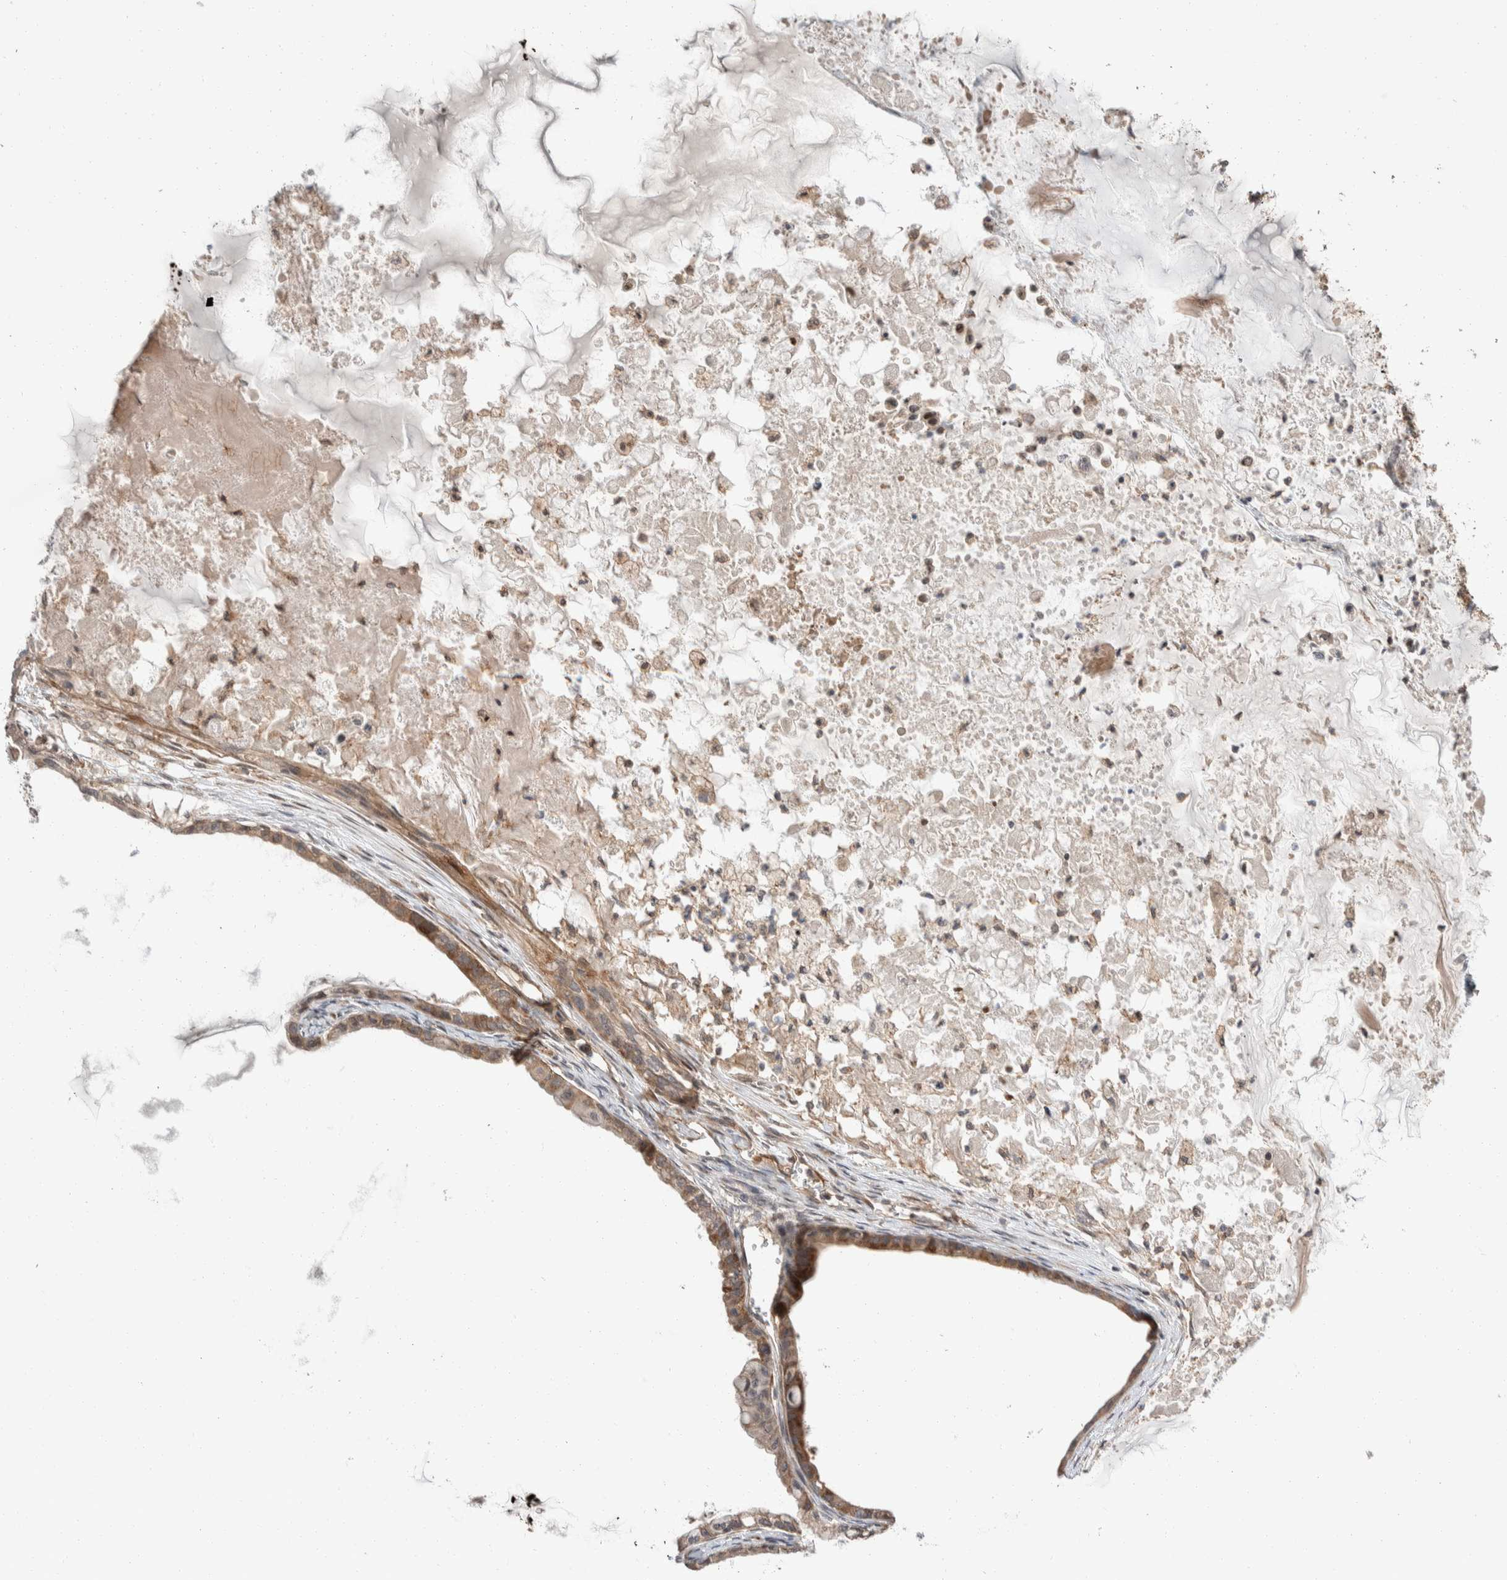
{"staining": {"intensity": "weak", "quantity": ">75%", "location": "cytoplasmic/membranous"}, "tissue": "ovarian cancer", "cell_type": "Tumor cells", "image_type": "cancer", "snomed": [{"axis": "morphology", "description": "Cystadenocarcinoma, mucinous, NOS"}, {"axis": "topography", "description": "Ovary"}], "caption": "Ovarian cancer (mucinous cystadenocarcinoma) was stained to show a protein in brown. There is low levels of weak cytoplasmic/membranous expression in about >75% of tumor cells.", "gene": "ERC1", "patient": {"sex": "female", "age": 80}}